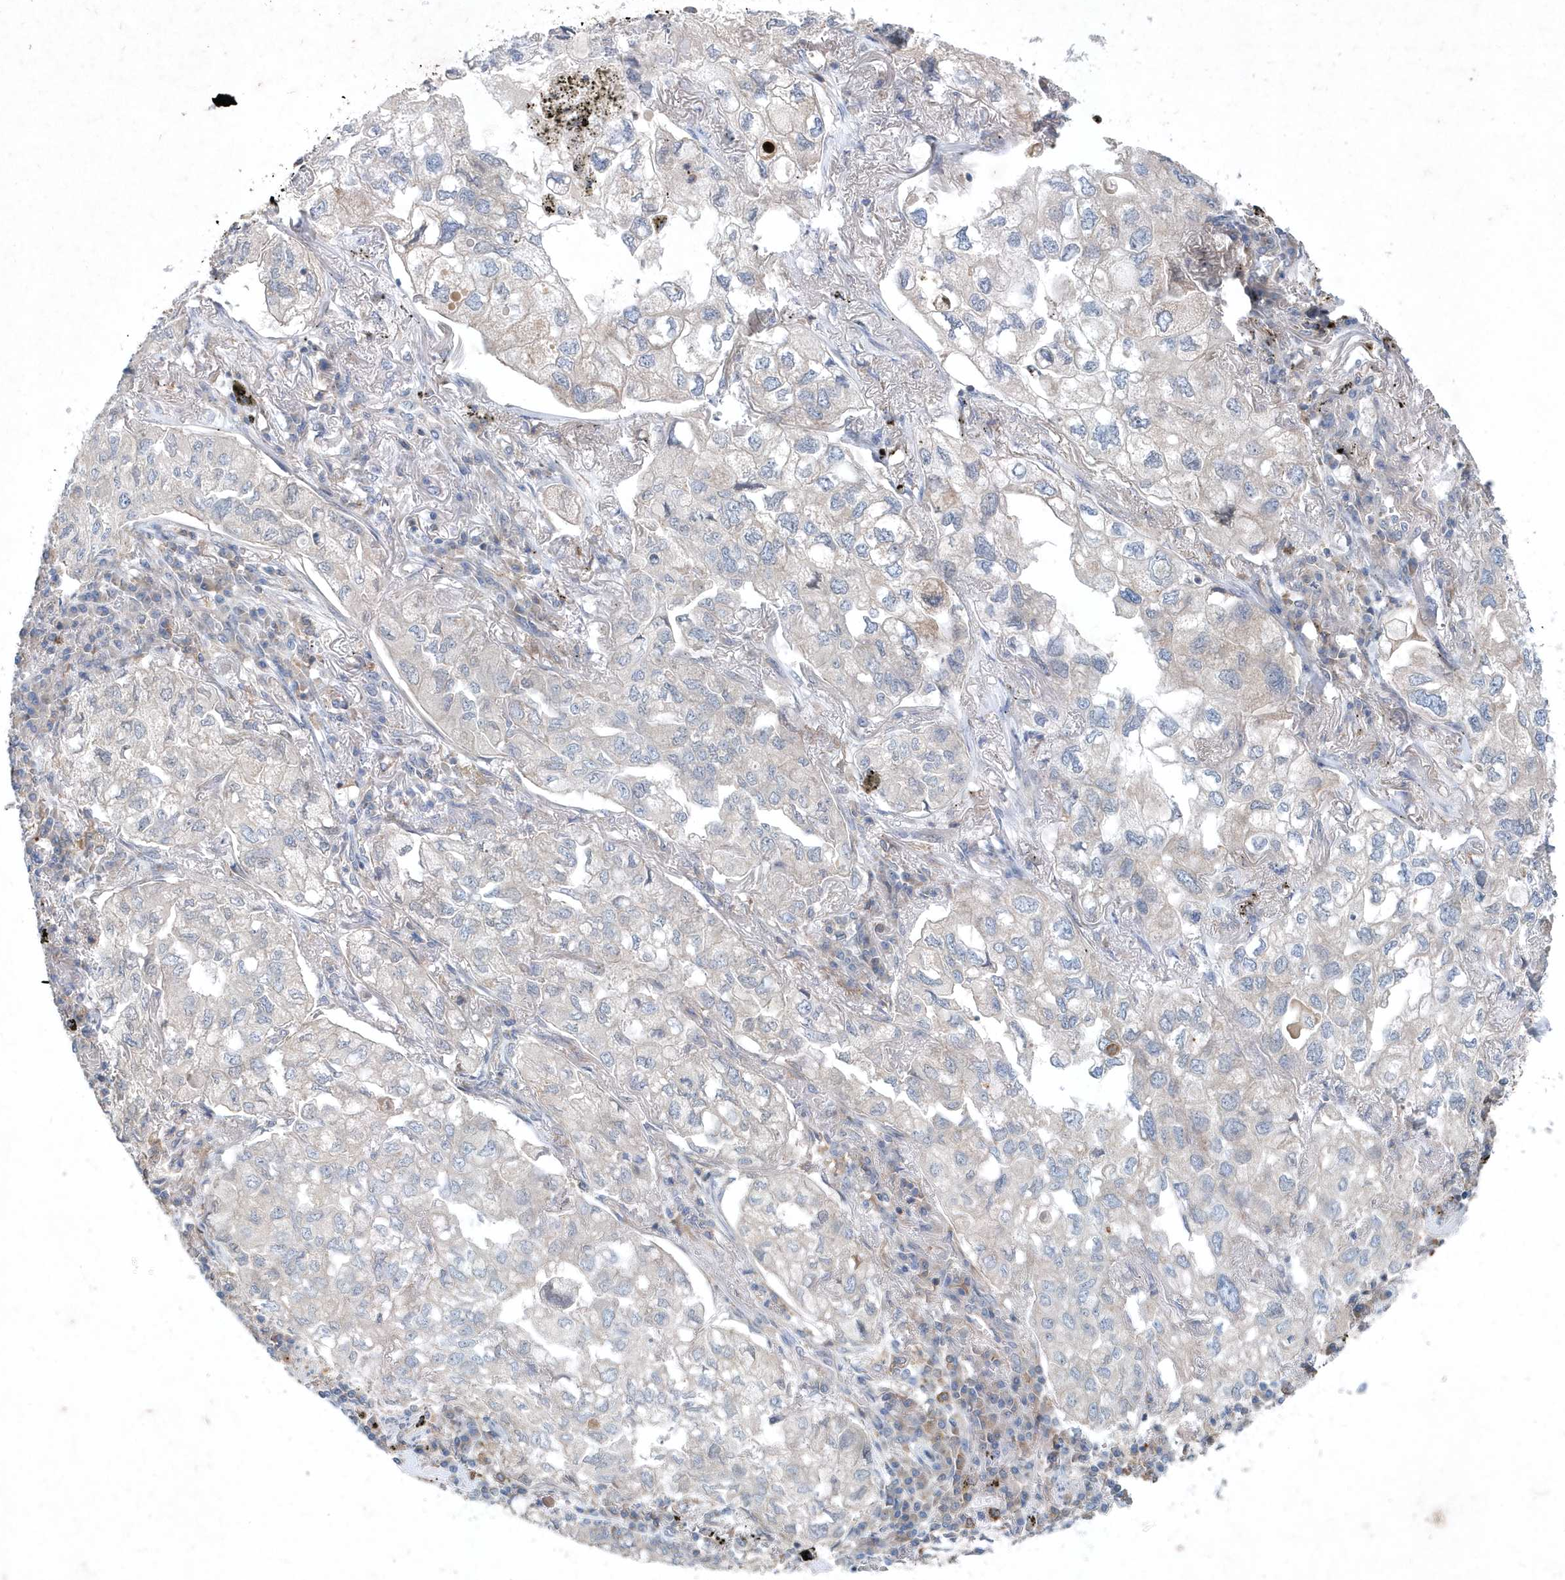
{"staining": {"intensity": "negative", "quantity": "none", "location": "none"}, "tissue": "lung cancer", "cell_type": "Tumor cells", "image_type": "cancer", "snomed": [{"axis": "morphology", "description": "Adenocarcinoma, NOS"}, {"axis": "topography", "description": "Lung"}], "caption": "DAB (3,3'-diaminobenzidine) immunohistochemical staining of human lung adenocarcinoma displays no significant positivity in tumor cells.", "gene": "P2RY10", "patient": {"sex": "male", "age": 65}}